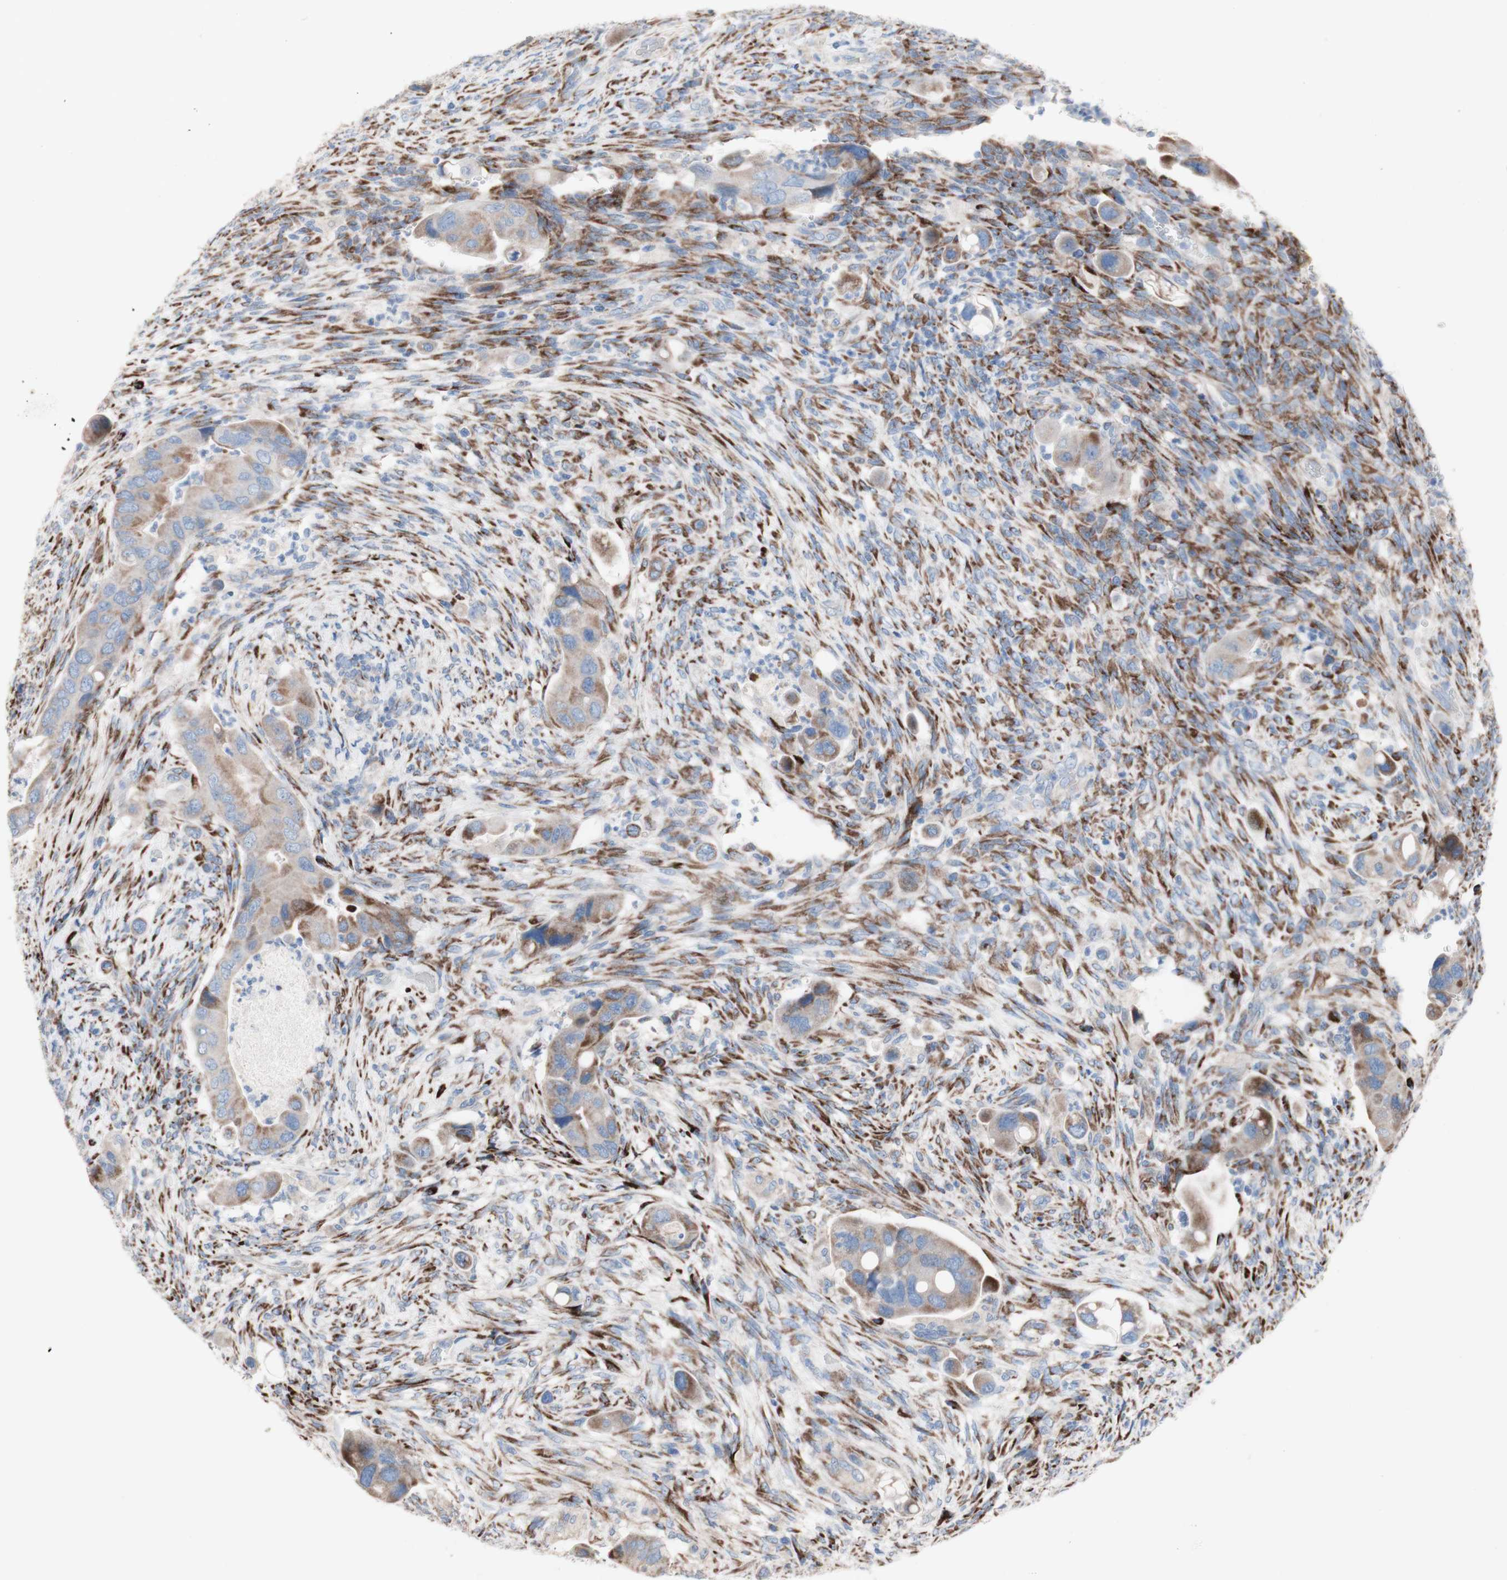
{"staining": {"intensity": "moderate", "quantity": ">75%", "location": "cytoplasmic/membranous"}, "tissue": "colorectal cancer", "cell_type": "Tumor cells", "image_type": "cancer", "snomed": [{"axis": "morphology", "description": "Adenocarcinoma, NOS"}, {"axis": "topography", "description": "Rectum"}], "caption": "Protein expression by immunohistochemistry displays moderate cytoplasmic/membranous positivity in approximately >75% of tumor cells in colorectal cancer (adenocarcinoma). (DAB (3,3'-diaminobenzidine) IHC with brightfield microscopy, high magnification).", "gene": "AGPAT5", "patient": {"sex": "female", "age": 57}}